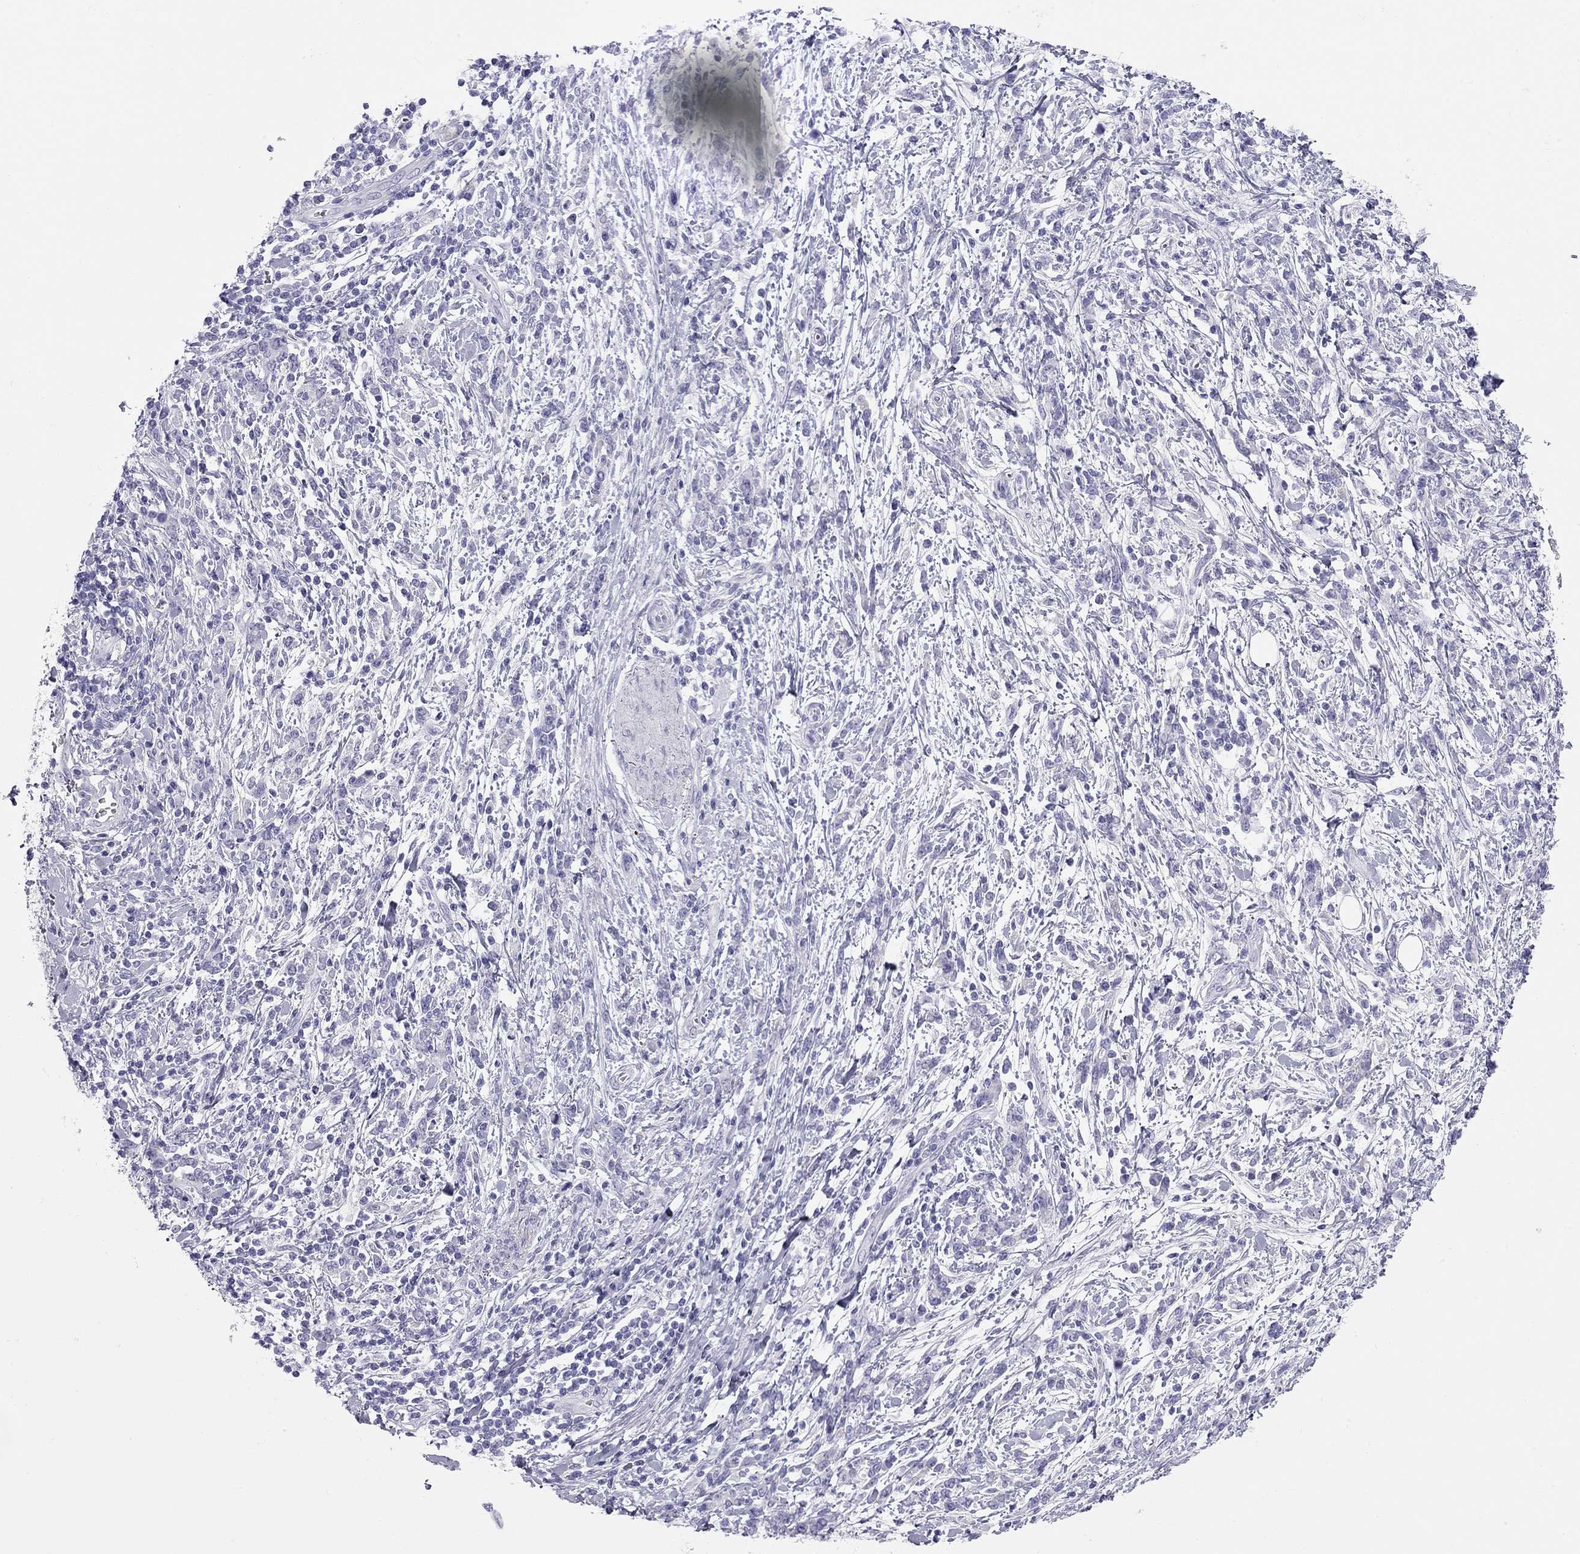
{"staining": {"intensity": "negative", "quantity": "none", "location": "none"}, "tissue": "stomach cancer", "cell_type": "Tumor cells", "image_type": "cancer", "snomed": [{"axis": "morphology", "description": "Adenocarcinoma, NOS"}, {"axis": "topography", "description": "Stomach"}], "caption": "Tumor cells are negative for brown protein staining in stomach cancer.", "gene": "TRPM3", "patient": {"sex": "female", "age": 57}}